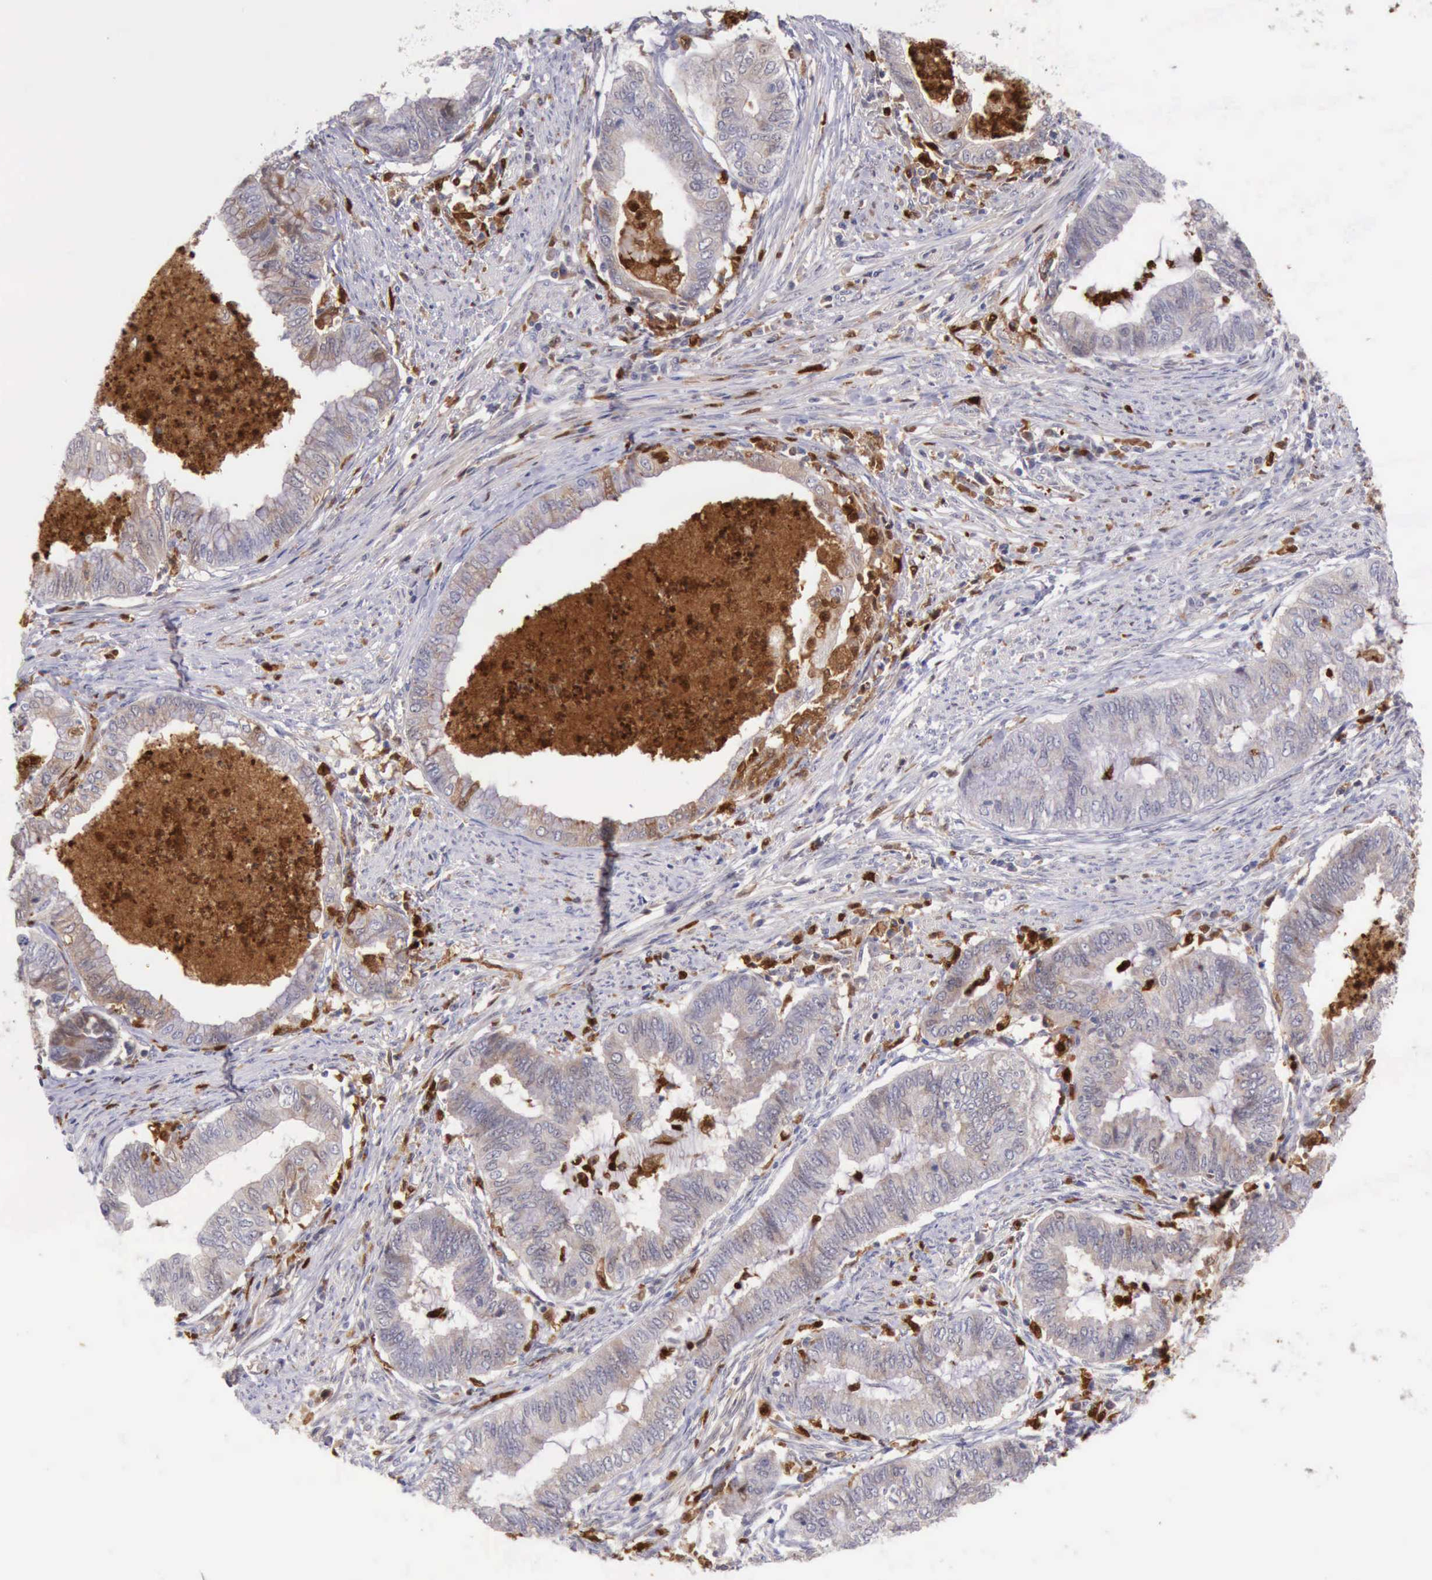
{"staining": {"intensity": "negative", "quantity": "none", "location": "none"}, "tissue": "endometrial cancer", "cell_type": "Tumor cells", "image_type": "cancer", "snomed": [{"axis": "morphology", "description": "Necrosis, NOS"}, {"axis": "morphology", "description": "Adenocarcinoma, NOS"}, {"axis": "topography", "description": "Endometrium"}], "caption": "IHC of endometrial cancer (adenocarcinoma) reveals no positivity in tumor cells.", "gene": "CSTA", "patient": {"sex": "female", "age": 79}}